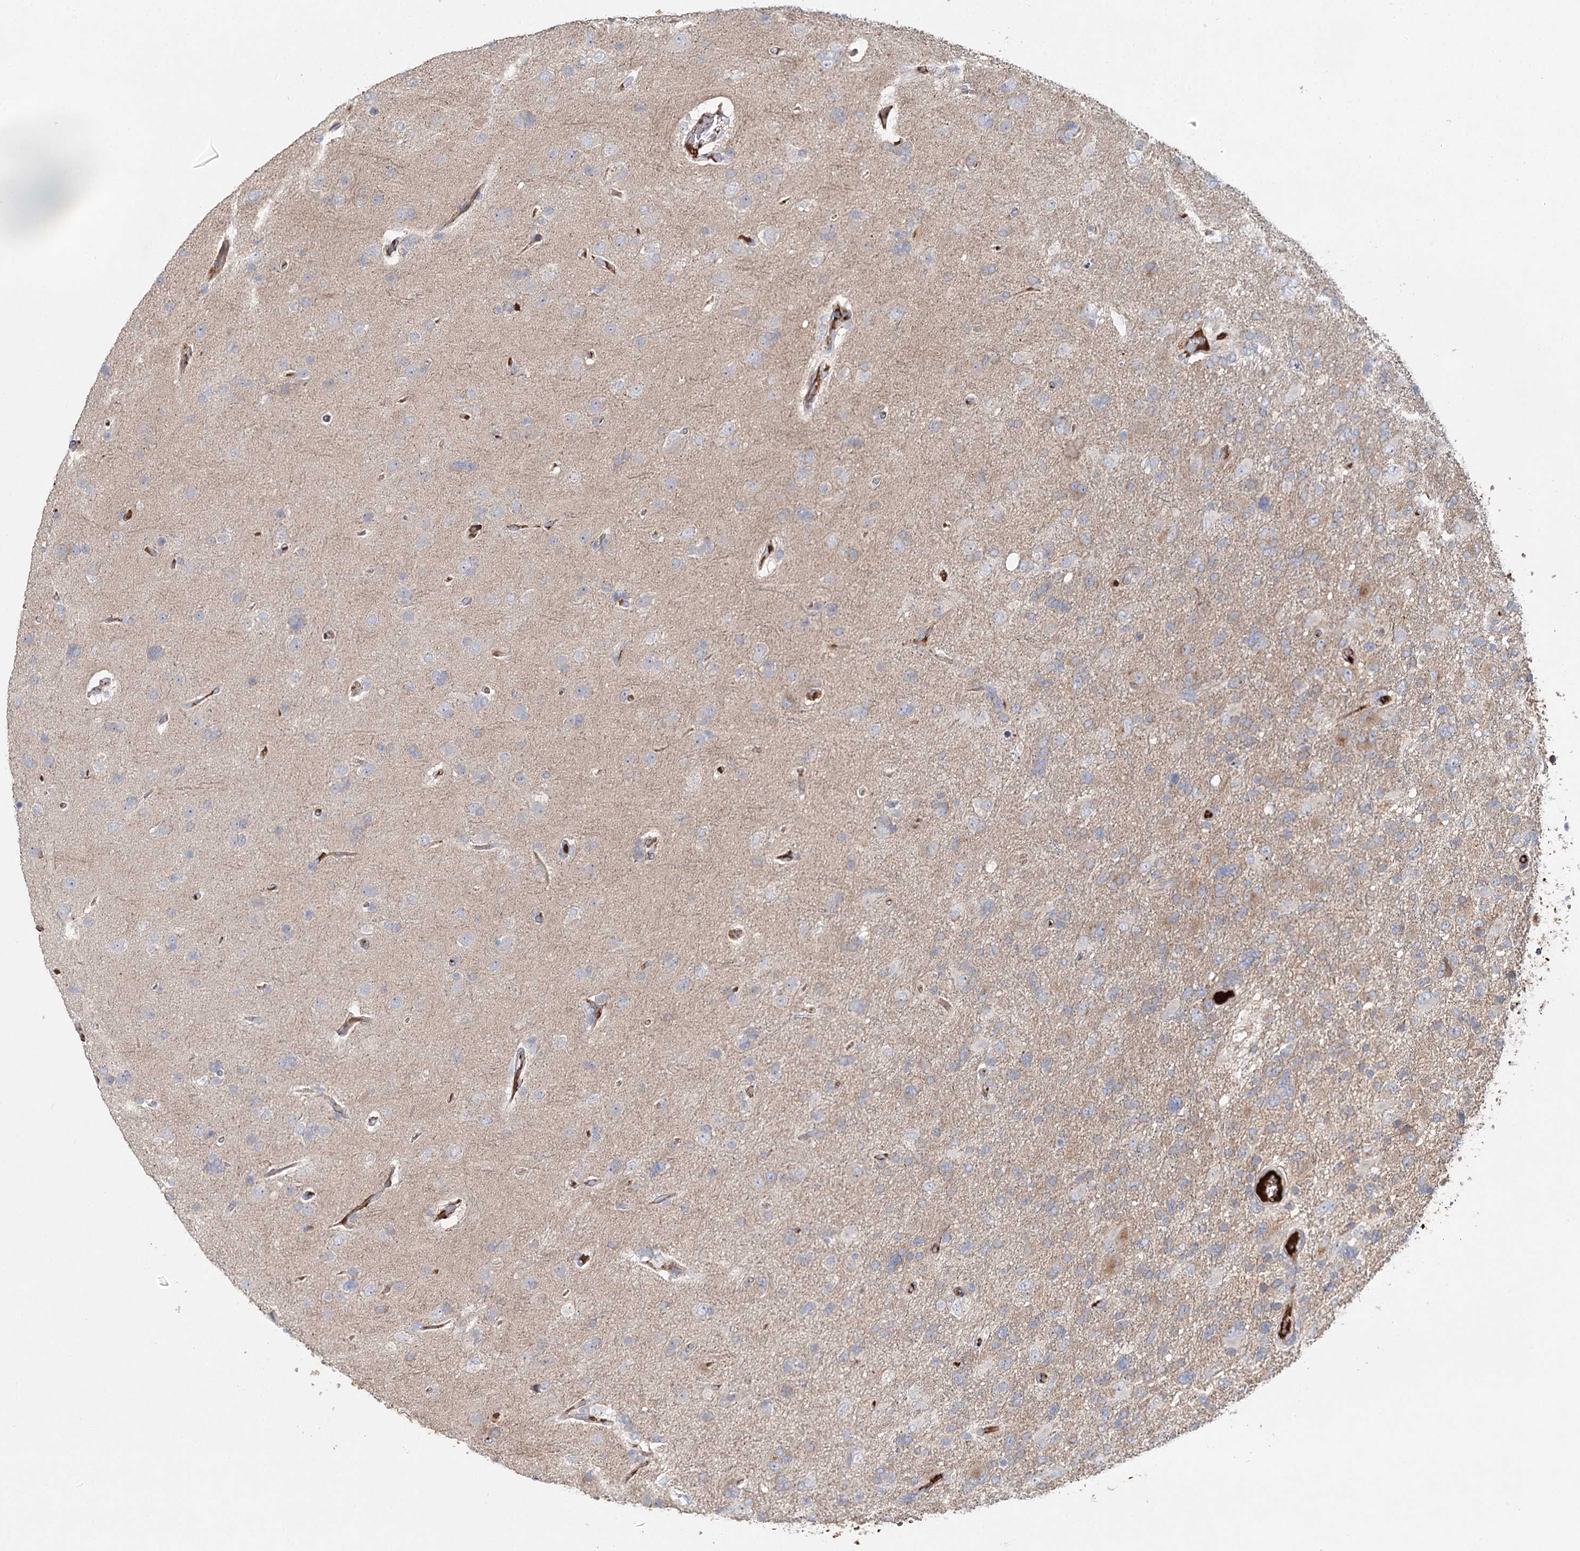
{"staining": {"intensity": "moderate", "quantity": ">75%", "location": "cytoplasmic/membranous"}, "tissue": "glioma", "cell_type": "Tumor cells", "image_type": "cancer", "snomed": [{"axis": "morphology", "description": "Glioma, malignant, High grade"}, {"axis": "topography", "description": "Brain"}], "caption": "High-power microscopy captured an immunohistochemistry (IHC) photomicrograph of glioma, revealing moderate cytoplasmic/membranous expression in about >75% of tumor cells. (DAB (3,3'-diaminobenzidine) = brown stain, brightfield microscopy at high magnification).", "gene": "ALKBH8", "patient": {"sex": "male", "age": 61}}